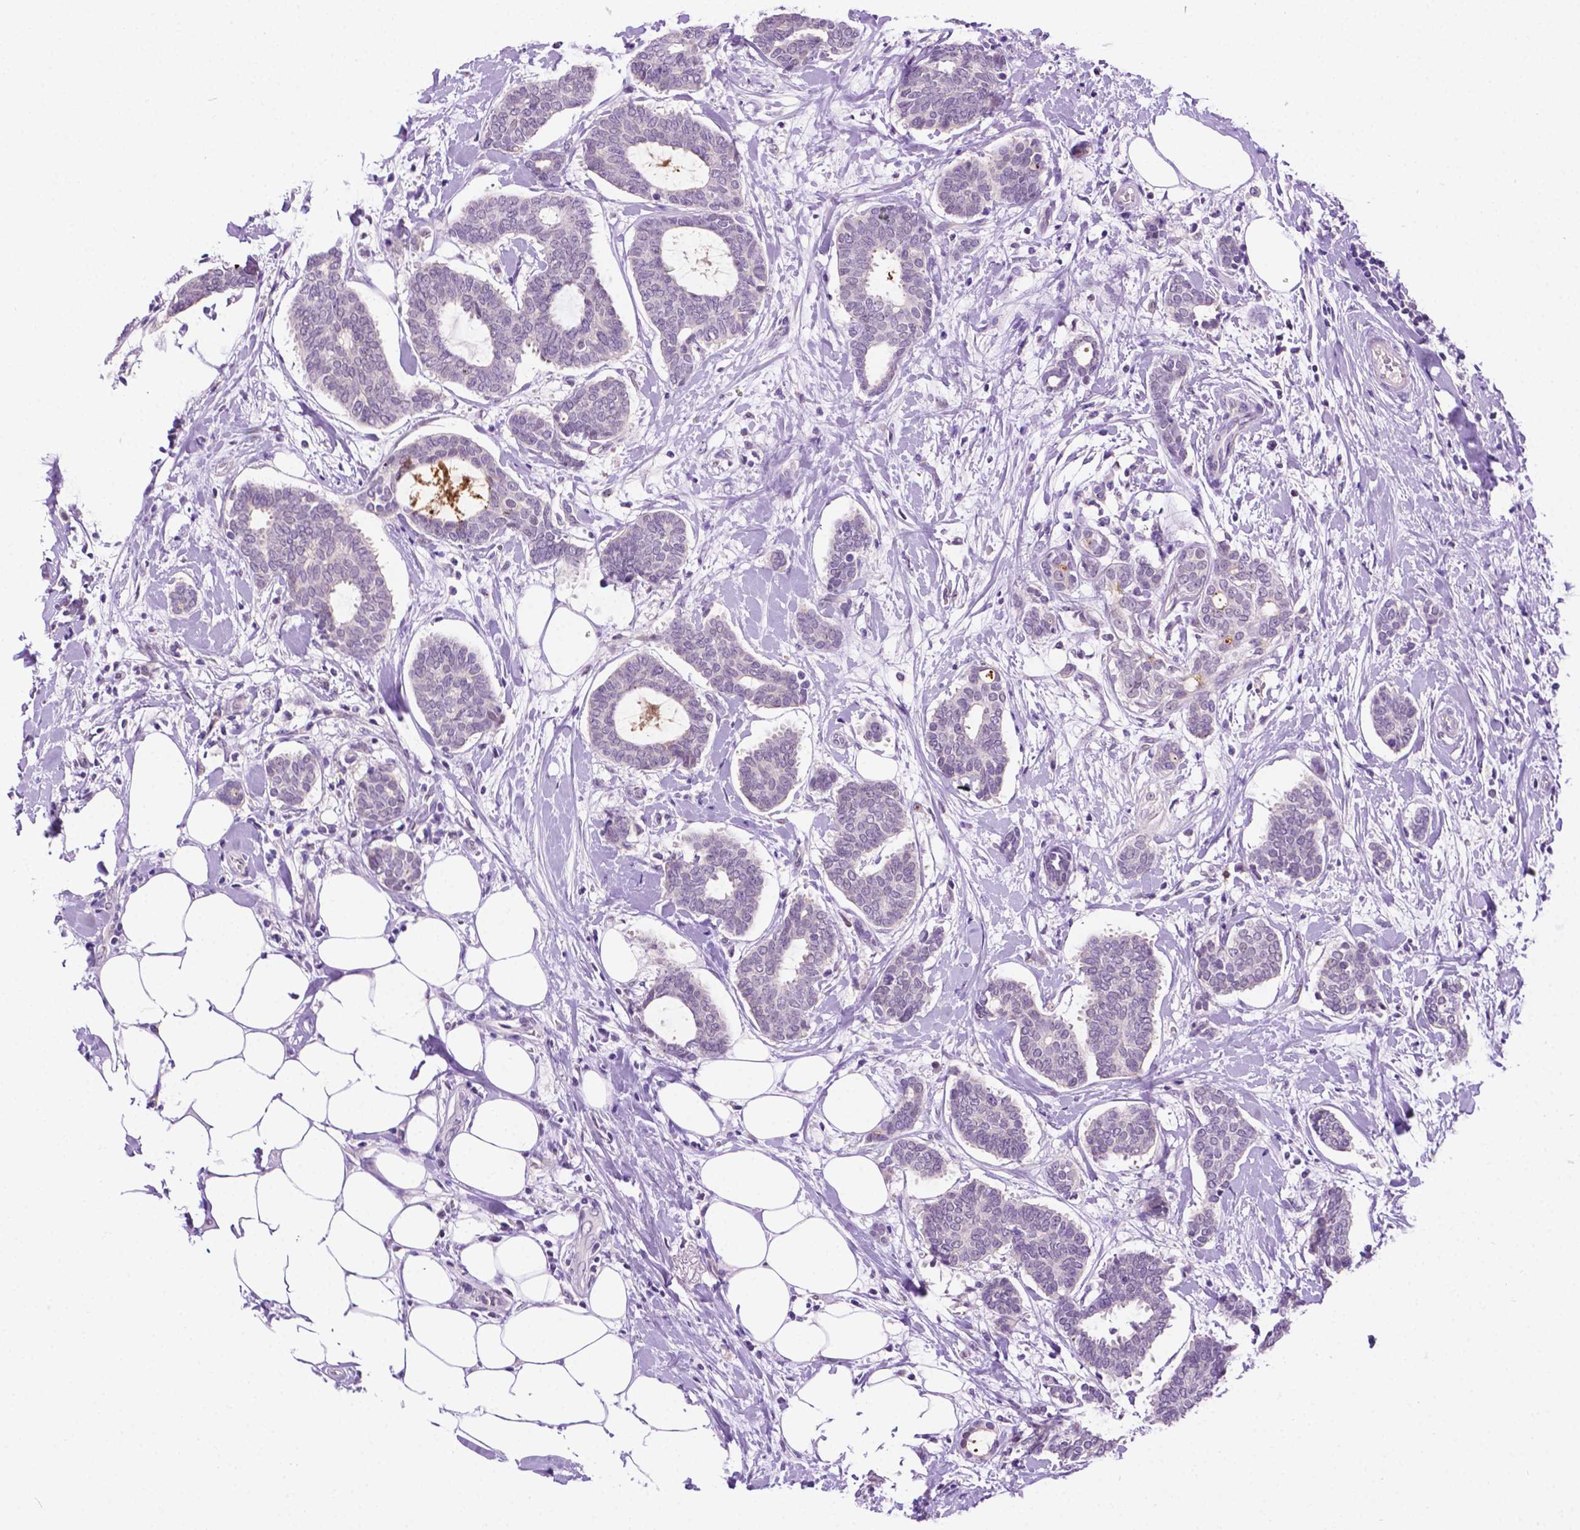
{"staining": {"intensity": "negative", "quantity": "none", "location": "none"}, "tissue": "breast cancer", "cell_type": "Tumor cells", "image_type": "cancer", "snomed": [{"axis": "morphology", "description": "Intraductal carcinoma, in situ"}, {"axis": "morphology", "description": "Duct carcinoma"}, {"axis": "morphology", "description": "Lobular carcinoma, in situ"}, {"axis": "topography", "description": "Breast"}], "caption": "Immunohistochemistry (IHC) of breast invasive ductal carcinoma demonstrates no positivity in tumor cells. Brightfield microscopy of IHC stained with DAB (brown) and hematoxylin (blue), captured at high magnification.", "gene": "MMP27", "patient": {"sex": "female", "age": 44}}